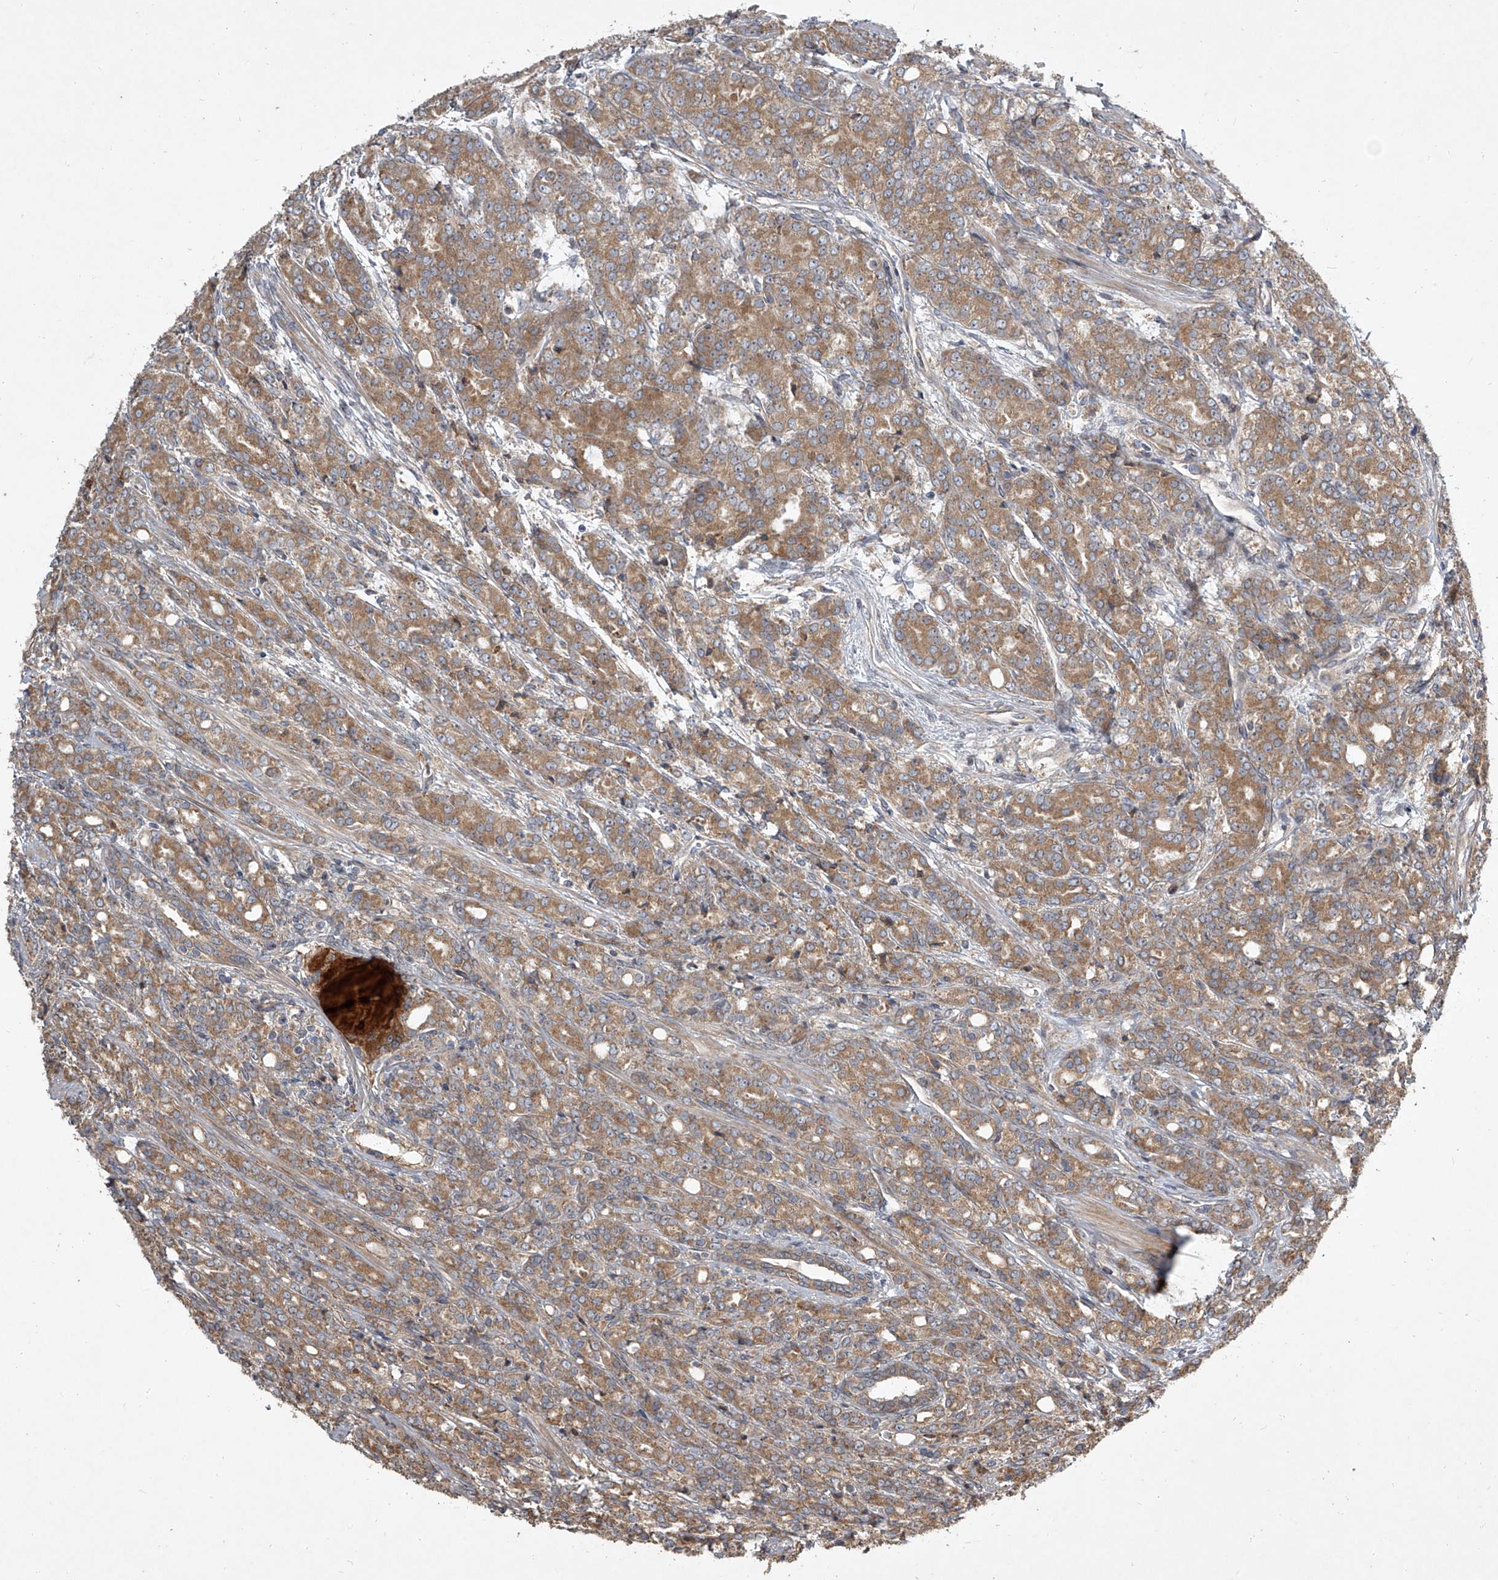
{"staining": {"intensity": "moderate", "quantity": ">75%", "location": "cytoplasmic/membranous"}, "tissue": "prostate cancer", "cell_type": "Tumor cells", "image_type": "cancer", "snomed": [{"axis": "morphology", "description": "Adenocarcinoma, High grade"}, {"axis": "topography", "description": "Prostate"}], "caption": "The histopathology image reveals a brown stain indicating the presence of a protein in the cytoplasmic/membranous of tumor cells in prostate cancer.", "gene": "EVA1C", "patient": {"sex": "male", "age": 62}}